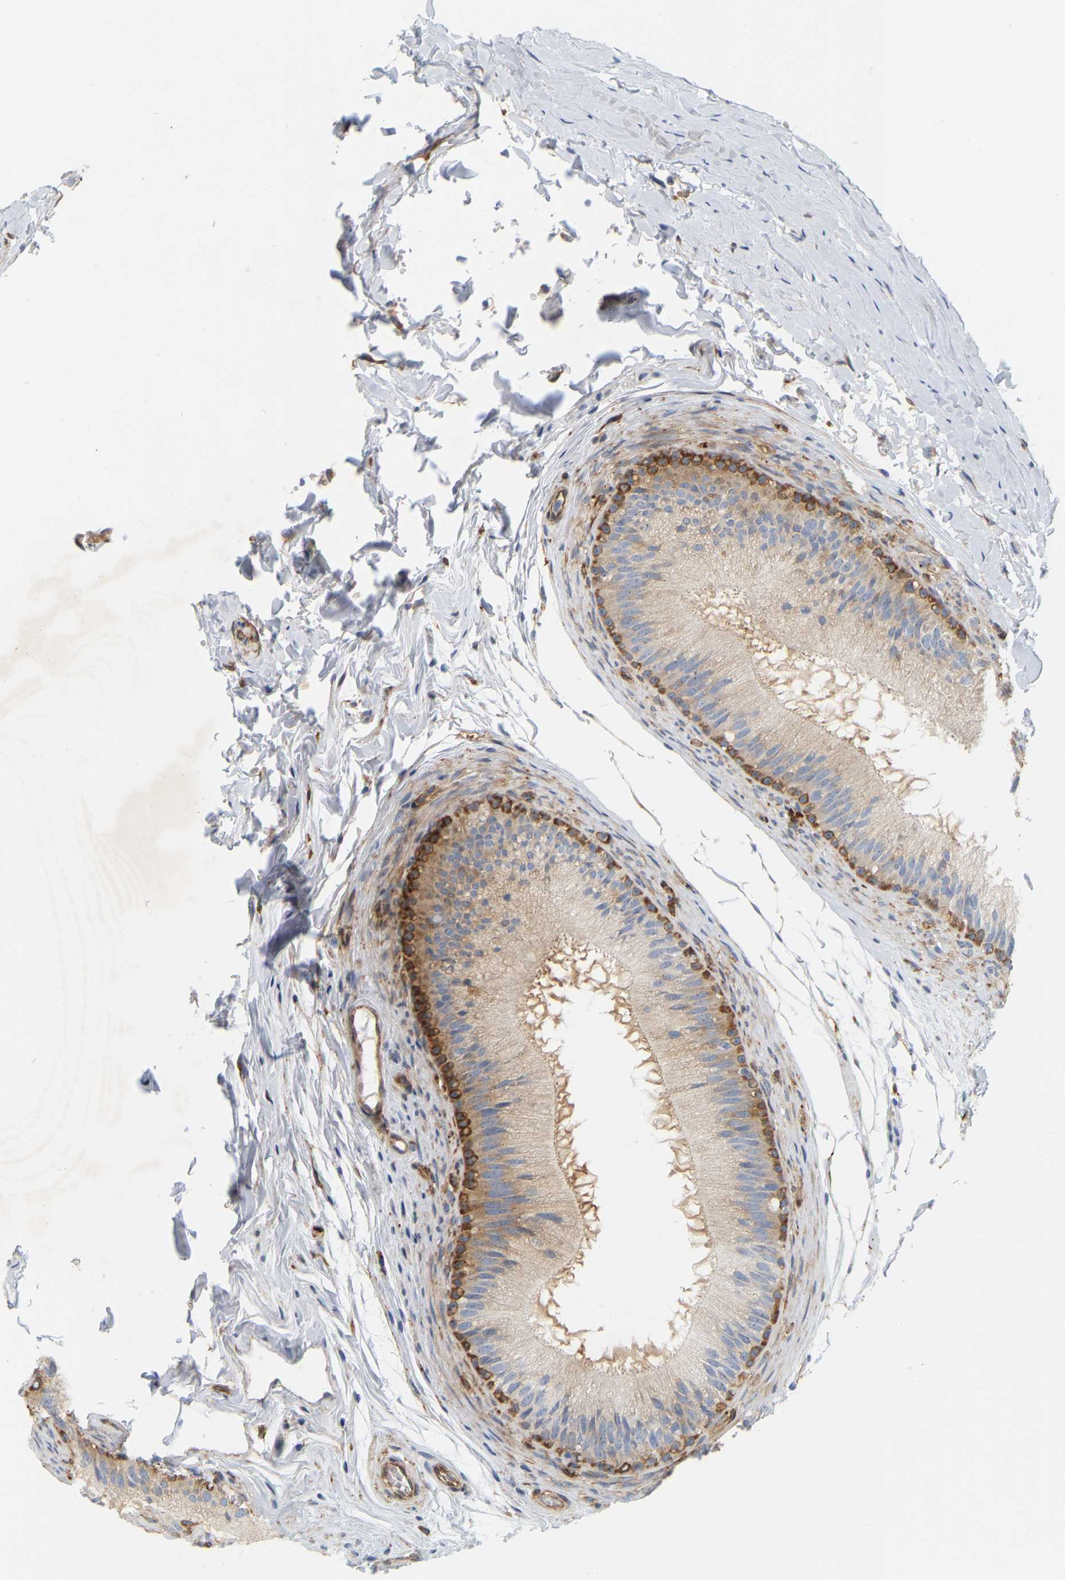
{"staining": {"intensity": "moderate", "quantity": "25%-75%", "location": "cytoplasmic/membranous"}, "tissue": "epididymis", "cell_type": "Glandular cells", "image_type": "normal", "snomed": [{"axis": "morphology", "description": "Normal tissue, NOS"}, {"axis": "topography", "description": "Testis"}, {"axis": "topography", "description": "Epididymis"}], "caption": "IHC of normal human epididymis shows medium levels of moderate cytoplasmic/membranous staining in approximately 25%-75% of glandular cells.", "gene": "RAPH1", "patient": {"sex": "male", "age": 36}}